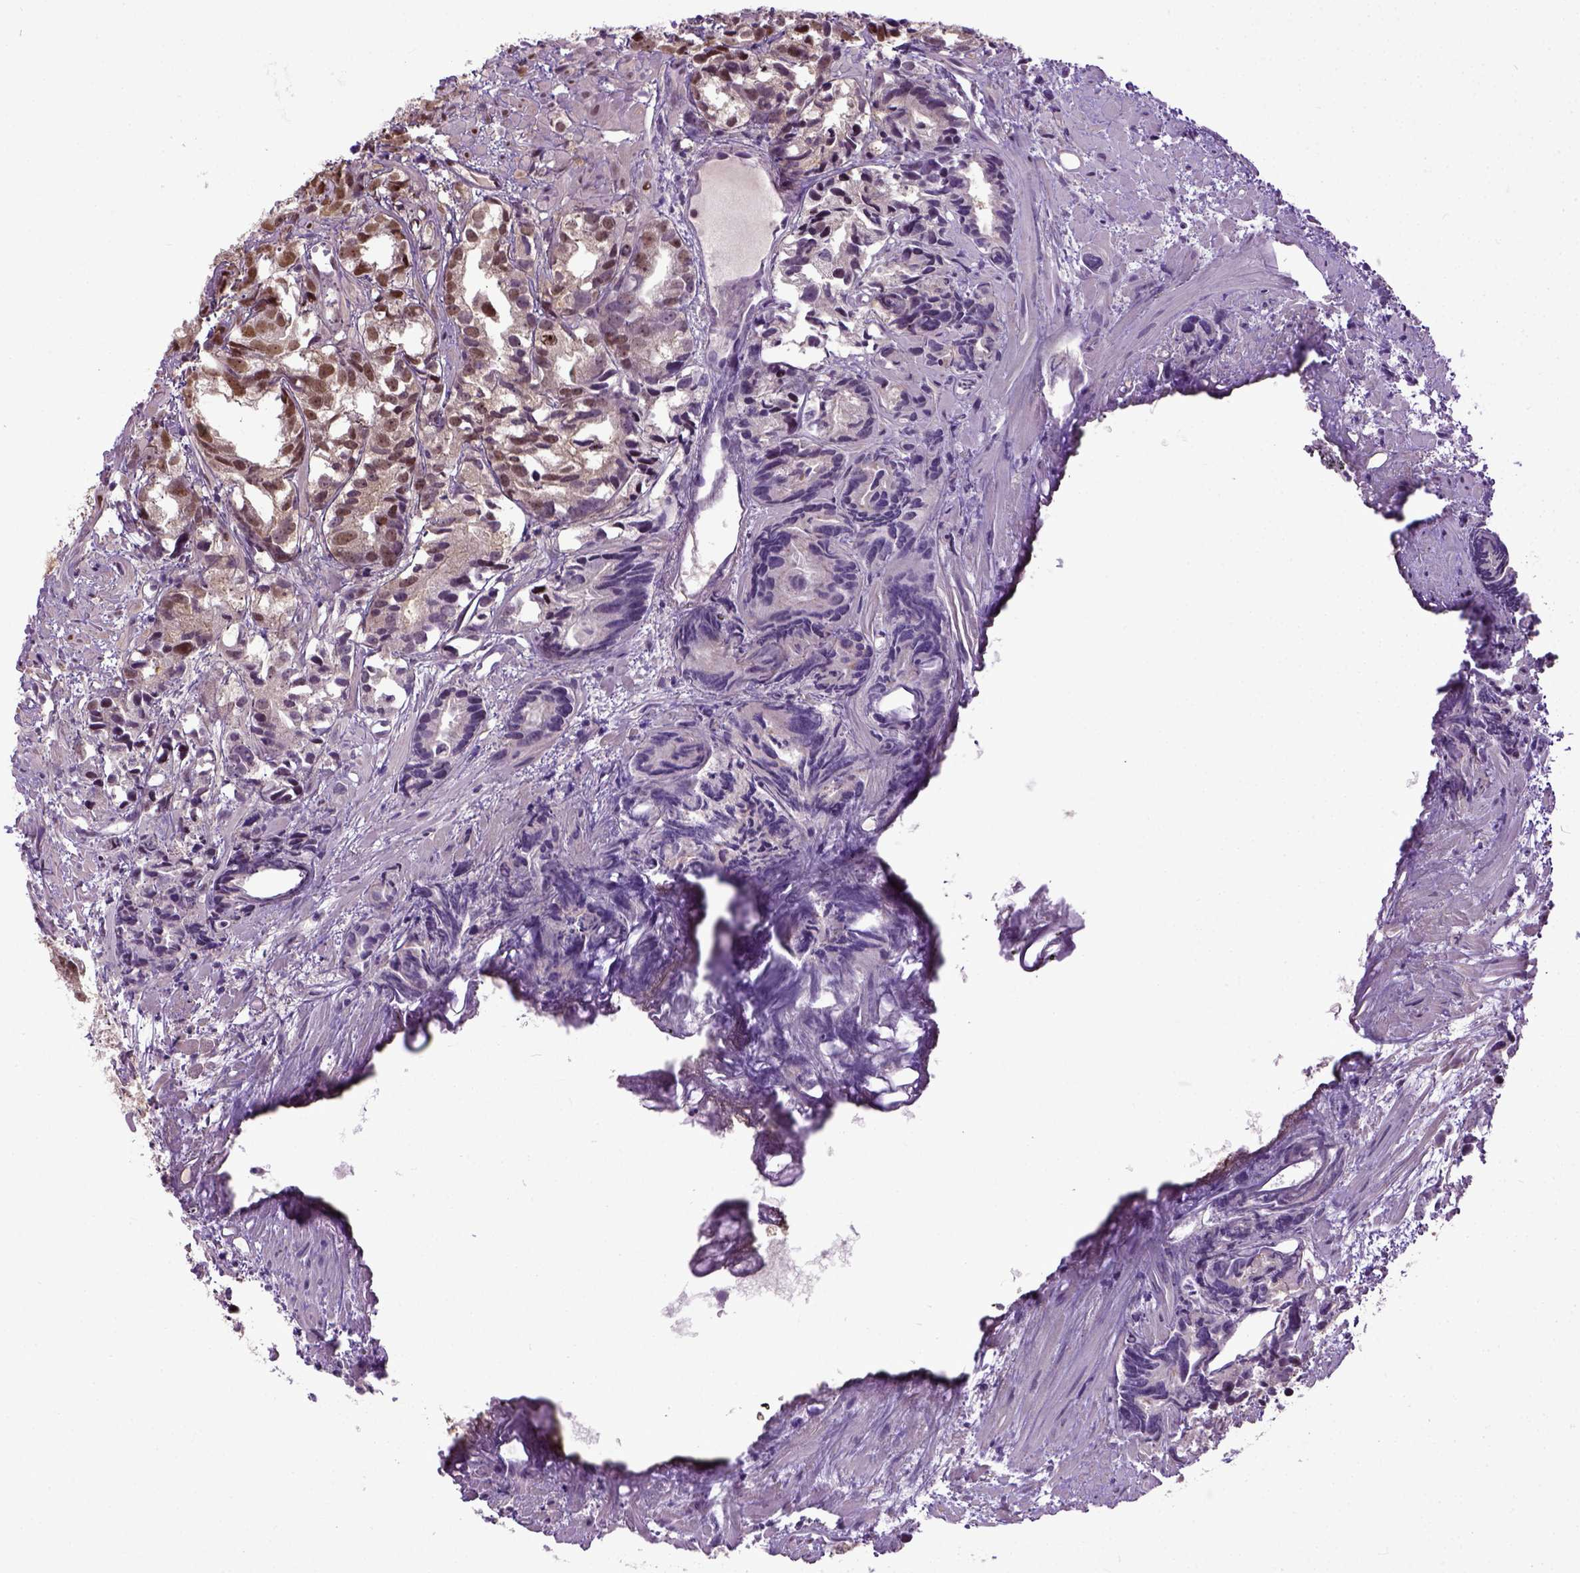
{"staining": {"intensity": "moderate", "quantity": "25%-75%", "location": "nuclear"}, "tissue": "prostate cancer", "cell_type": "Tumor cells", "image_type": "cancer", "snomed": [{"axis": "morphology", "description": "Adenocarcinoma, High grade"}, {"axis": "topography", "description": "Prostate"}], "caption": "An IHC micrograph of tumor tissue is shown. Protein staining in brown labels moderate nuclear positivity in prostate high-grade adenocarcinoma within tumor cells.", "gene": "UBA3", "patient": {"sex": "male", "age": 79}}